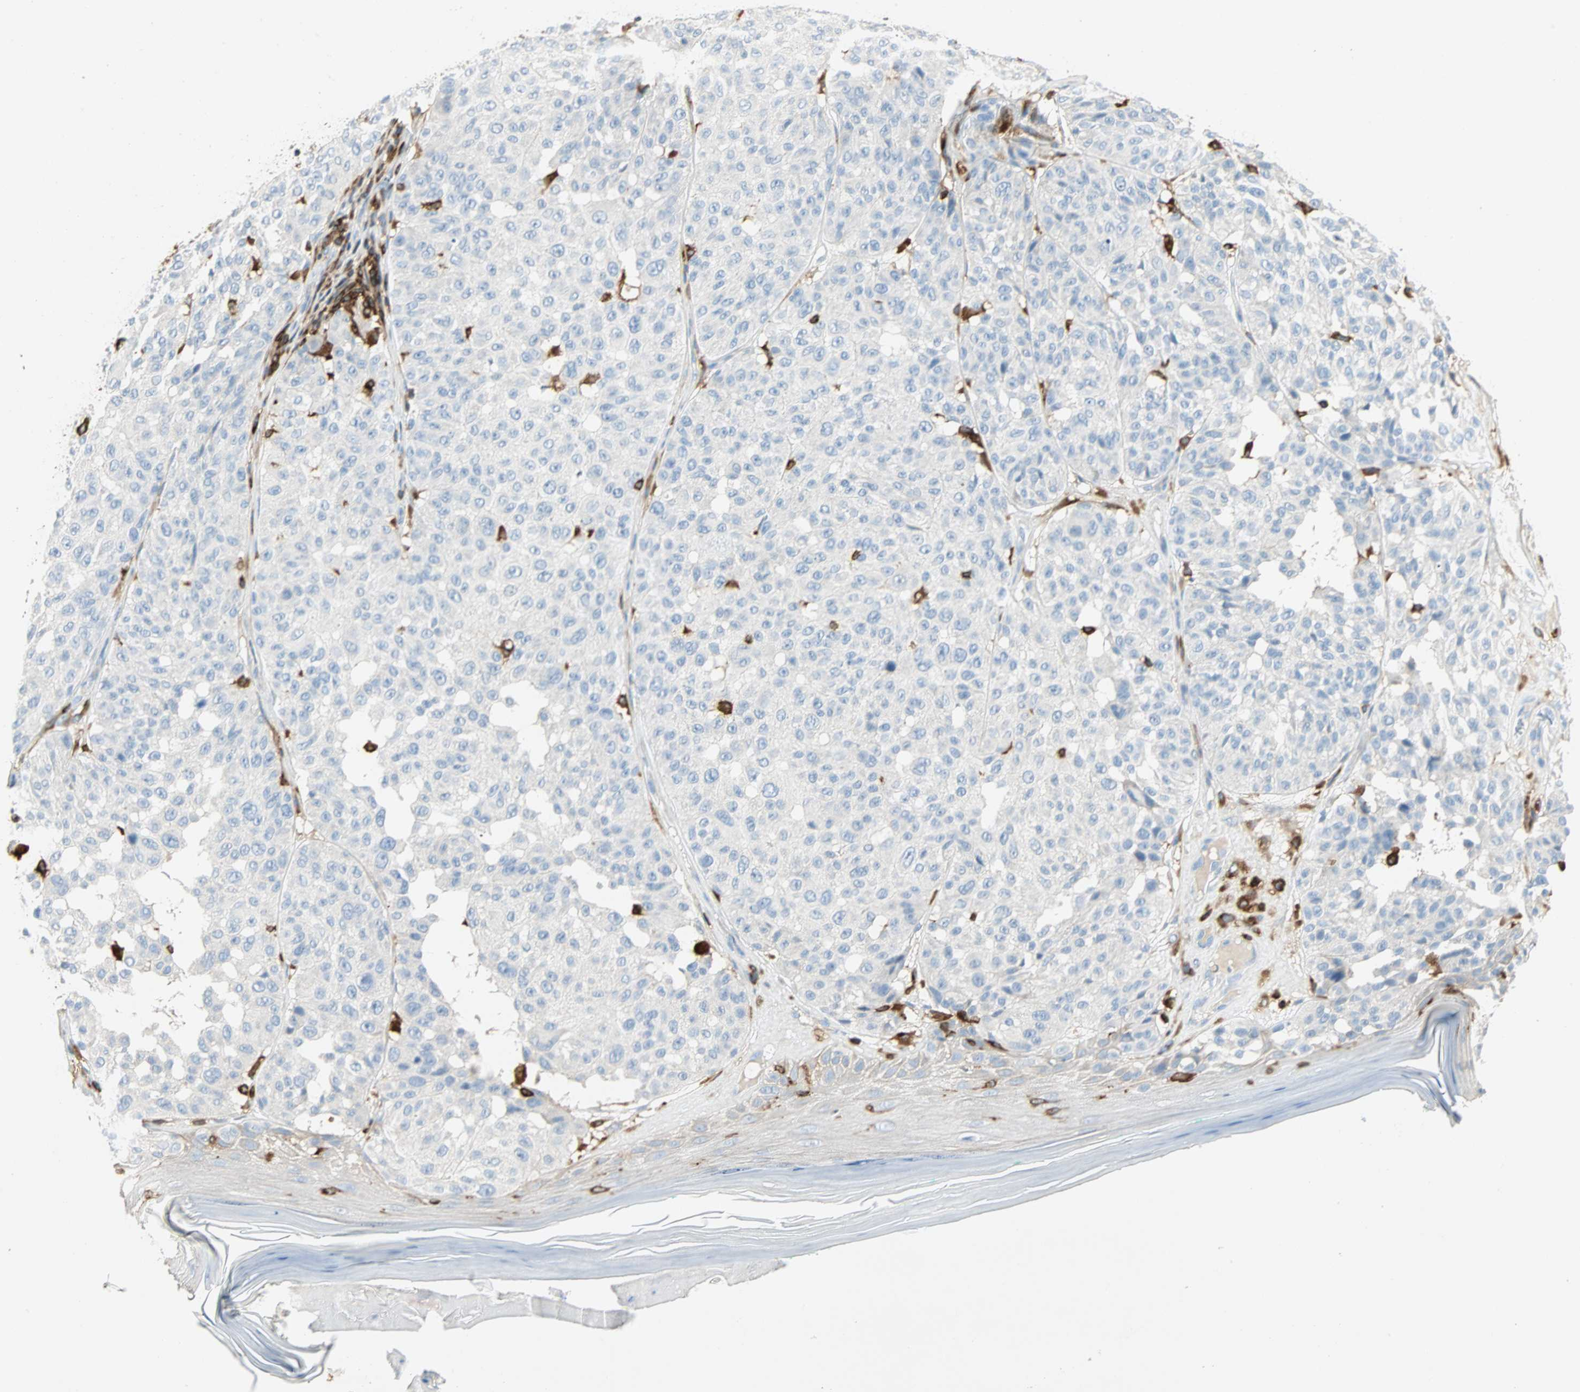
{"staining": {"intensity": "negative", "quantity": "none", "location": "none"}, "tissue": "melanoma", "cell_type": "Tumor cells", "image_type": "cancer", "snomed": [{"axis": "morphology", "description": "Malignant melanoma, NOS"}, {"axis": "topography", "description": "Skin"}], "caption": "The micrograph displays no staining of tumor cells in malignant melanoma.", "gene": "FMNL1", "patient": {"sex": "female", "age": 46}}